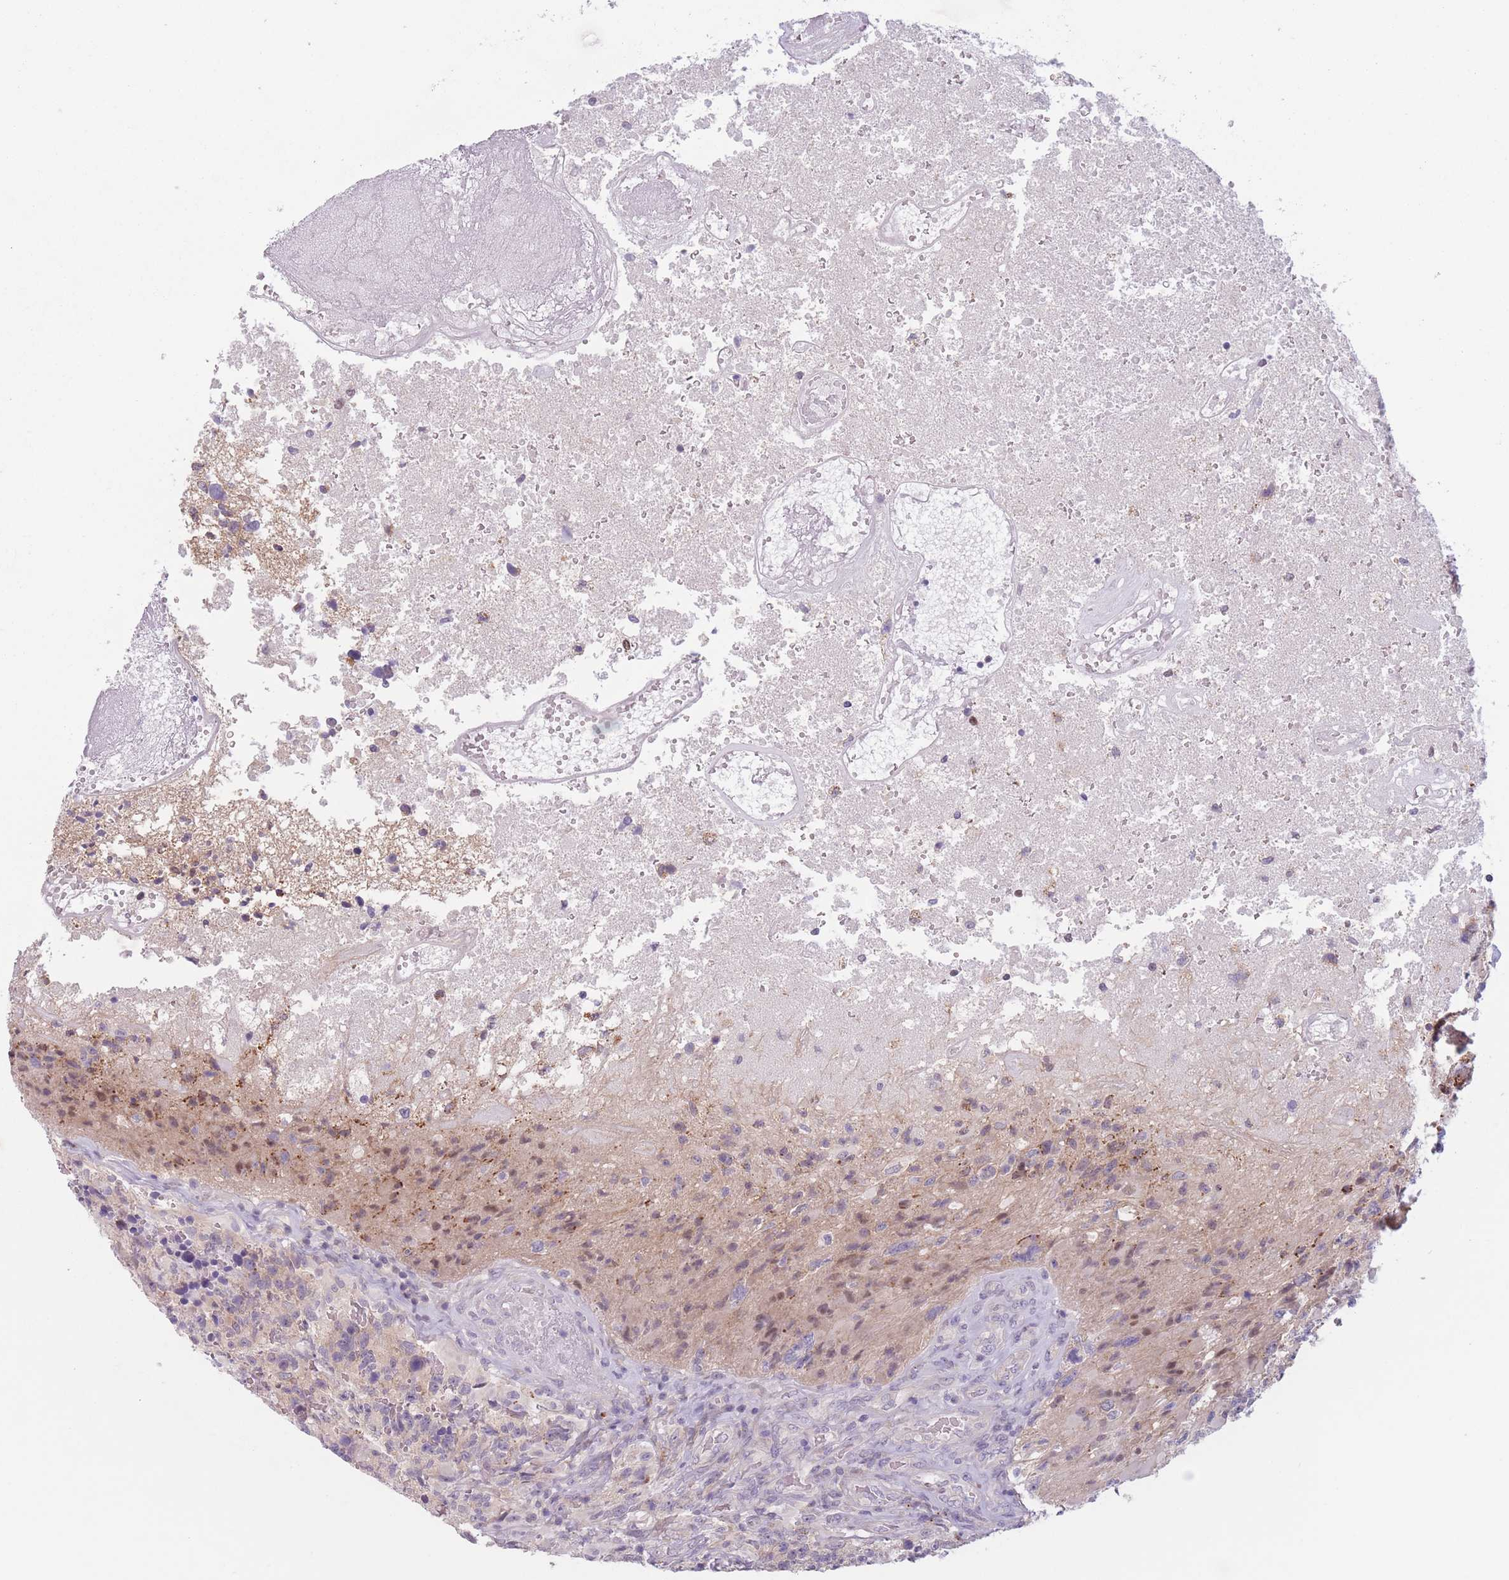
{"staining": {"intensity": "moderate", "quantity": "25%-75%", "location": "nuclear"}, "tissue": "glioma", "cell_type": "Tumor cells", "image_type": "cancer", "snomed": [{"axis": "morphology", "description": "Glioma, malignant, High grade"}, {"axis": "topography", "description": "Brain"}], "caption": "Moderate nuclear expression is identified in approximately 25%-75% of tumor cells in malignant glioma (high-grade). (DAB = brown stain, brightfield microscopy at high magnification).", "gene": "ZNF439", "patient": {"sex": "male", "age": 76}}